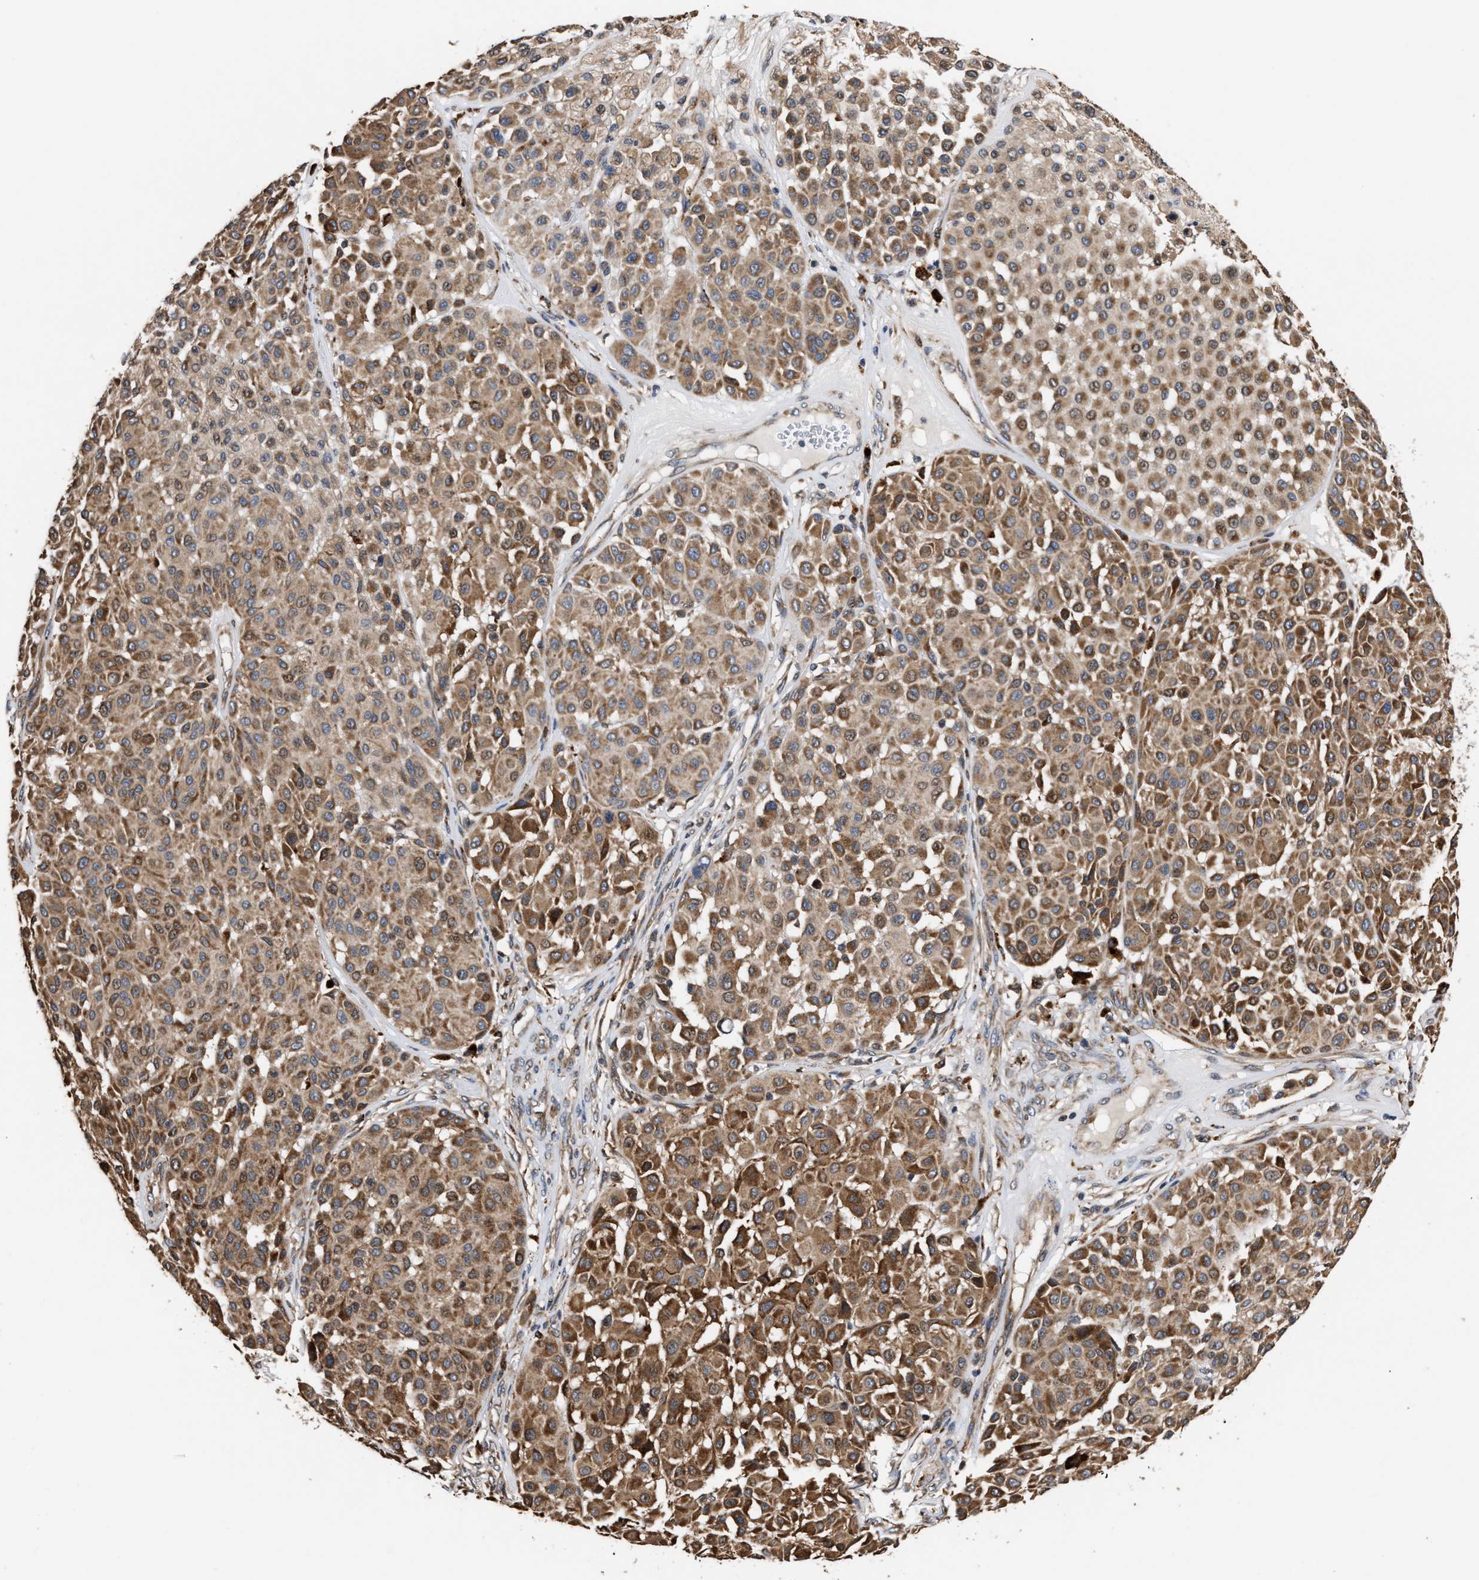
{"staining": {"intensity": "moderate", "quantity": ">75%", "location": "cytoplasmic/membranous"}, "tissue": "melanoma", "cell_type": "Tumor cells", "image_type": "cancer", "snomed": [{"axis": "morphology", "description": "Malignant melanoma, Metastatic site"}, {"axis": "topography", "description": "Soft tissue"}], "caption": "Protein staining of melanoma tissue displays moderate cytoplasmic/membranous staining in about >75% of tumor cells. Immunohistochemistry (ihc) stains the protein in brown and the nuclei are stained blue.", "gene": "GOSR1", "patient": {"sex": "male", "age": 41}}